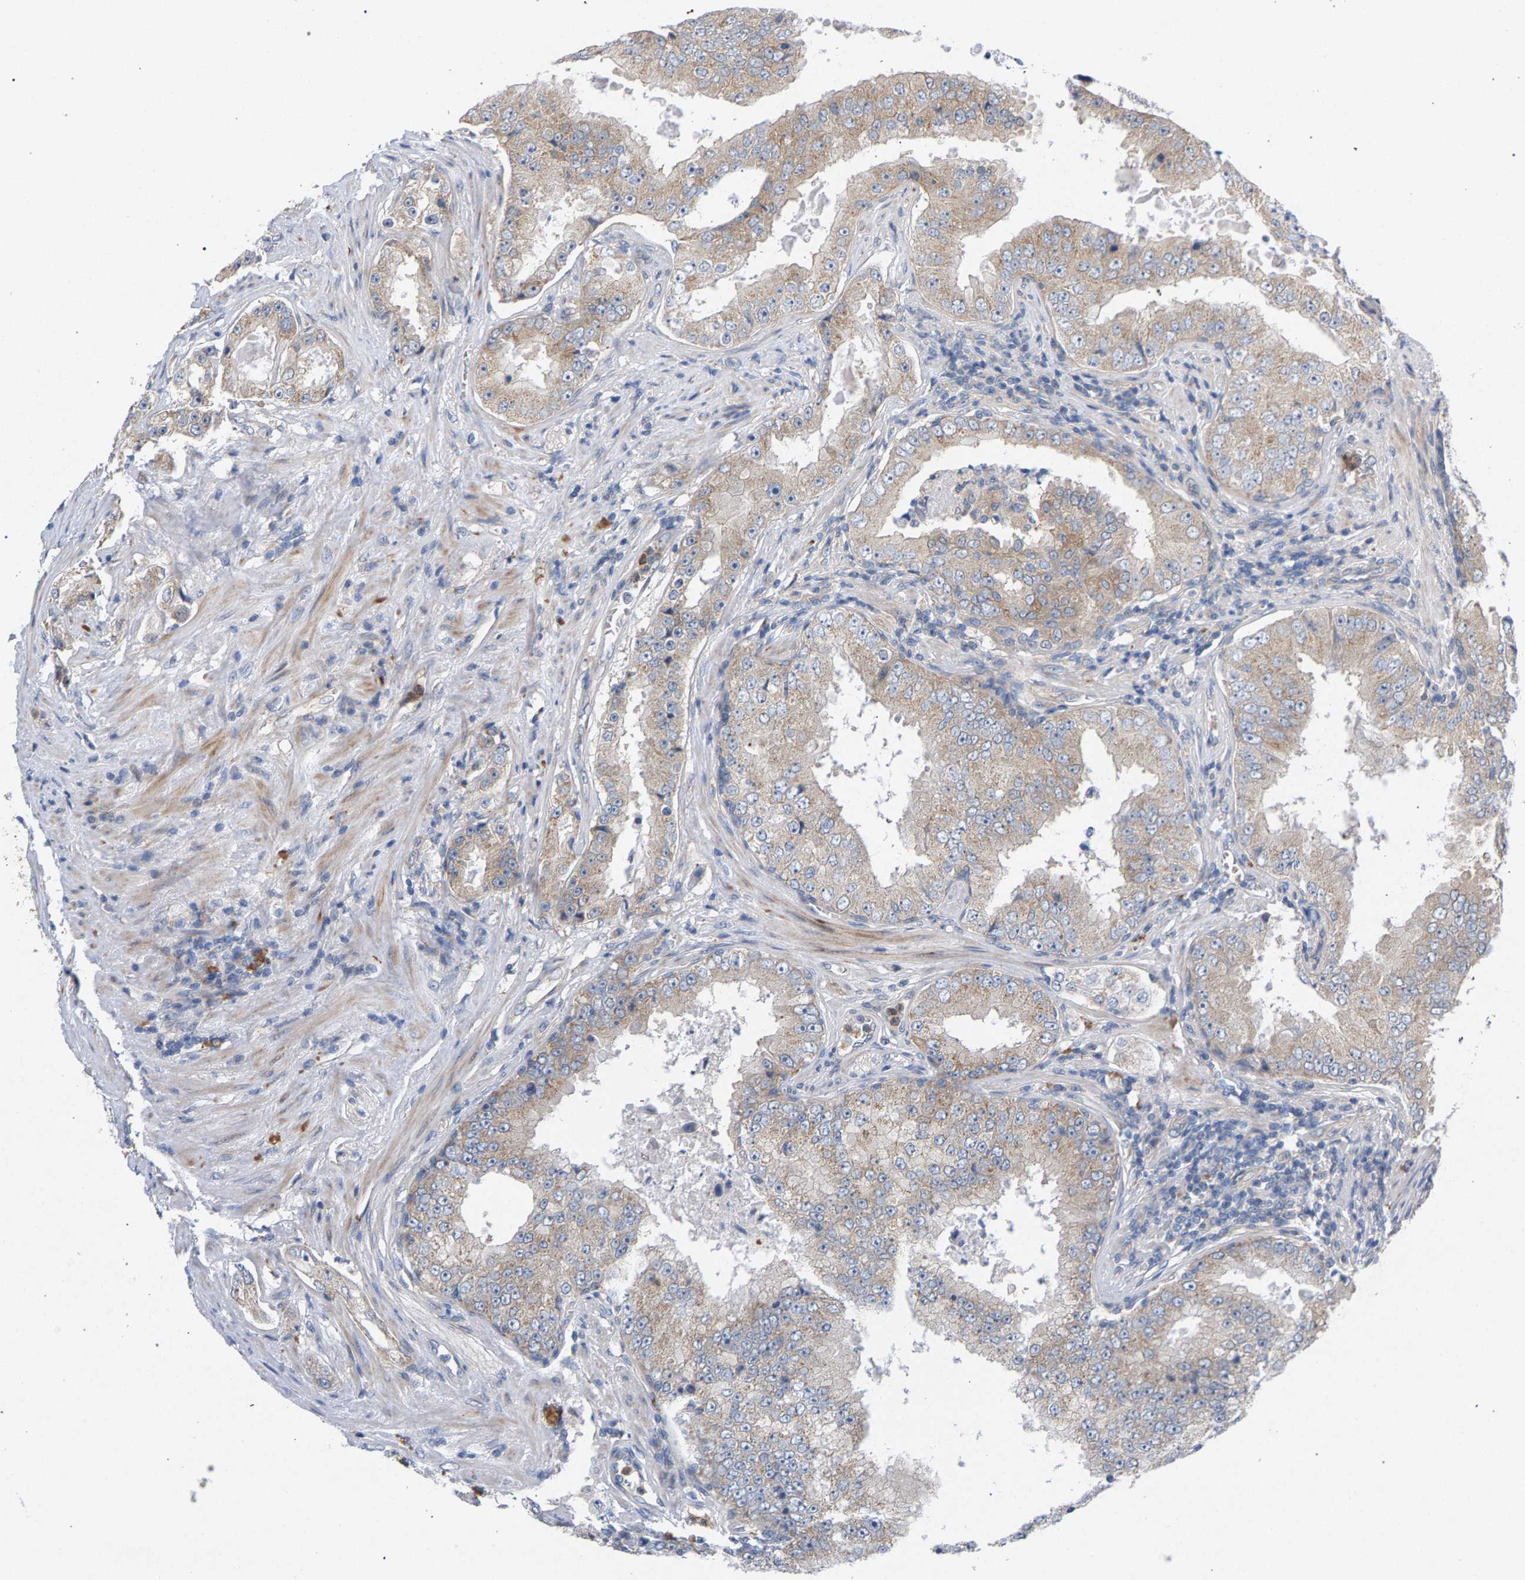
{"staining": {"intensity": "weak", "quantity": "<25%", "location": "cytoplasmic/membranous"}, "tissue": "prostate cancer", "cell_type": "Tumor cells", "image_type": "cancer", "snomed": [{"axis": "morphology", "description": "Adenocarcinoma, High grade"}, {"axis": "topography", "description": "Prostate"}], "caption": "Prostate adenocarcinoma (high-grade) was stained to show a protein in brown. There is no significant expression in tumor cells.", "gene": "MAMDC2", "patient": {"sex": "male", "age": 73}}